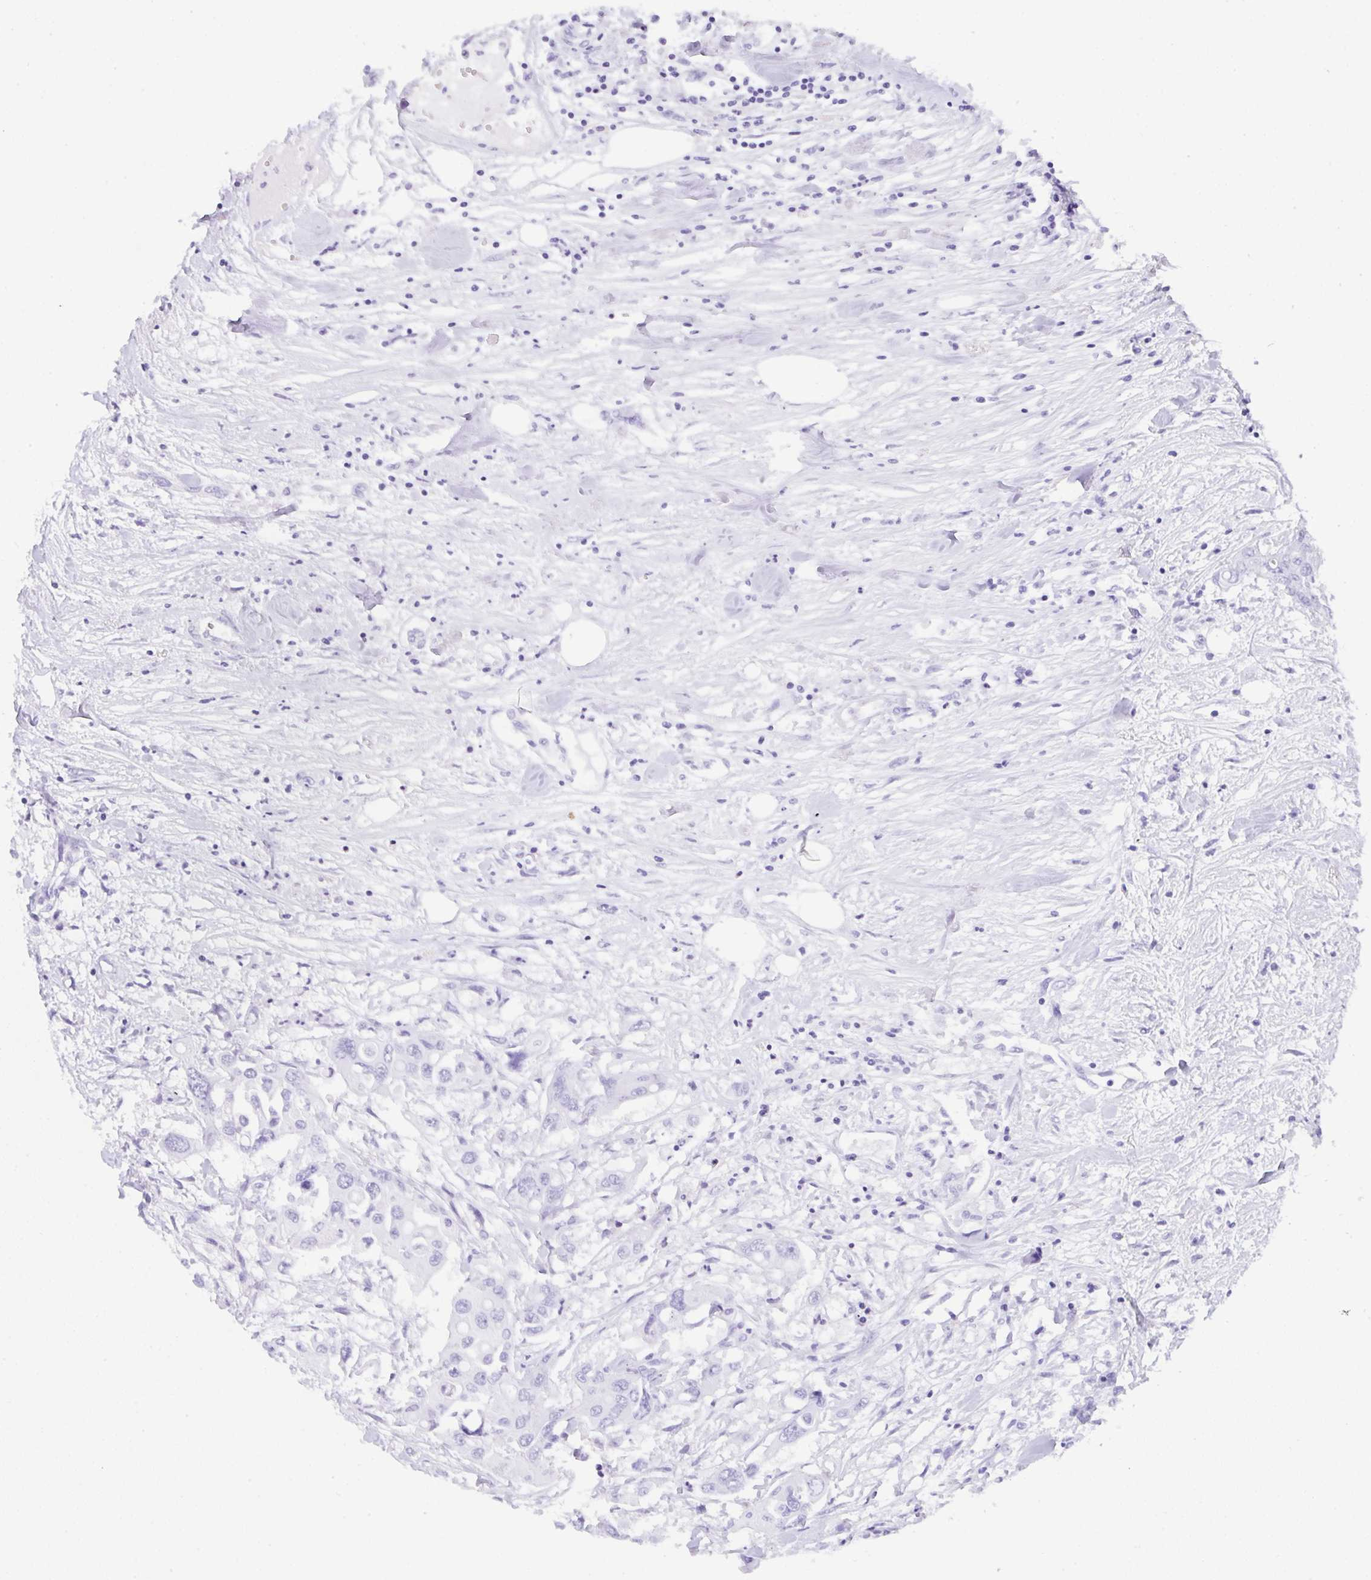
{"staining": {"intensity": "negative", "quantity": "none", "location": "none"}, "tissue": "colorectal cancer", "cell_type": "Tumor cells", "image_type": "cancer", "snomed": [{"axis": "morphology", "description": "Adenocarcinoma, NOS"}, {"axis": "topography", "description": "Colon"}], "caption": "A high-resolution photomicrograph shows IHC staining of colorectal cancer, which demonstrates no significant staining in tumor cells.", "gene": "CPA1", "patient": {"sex": "male", "age": 77}}